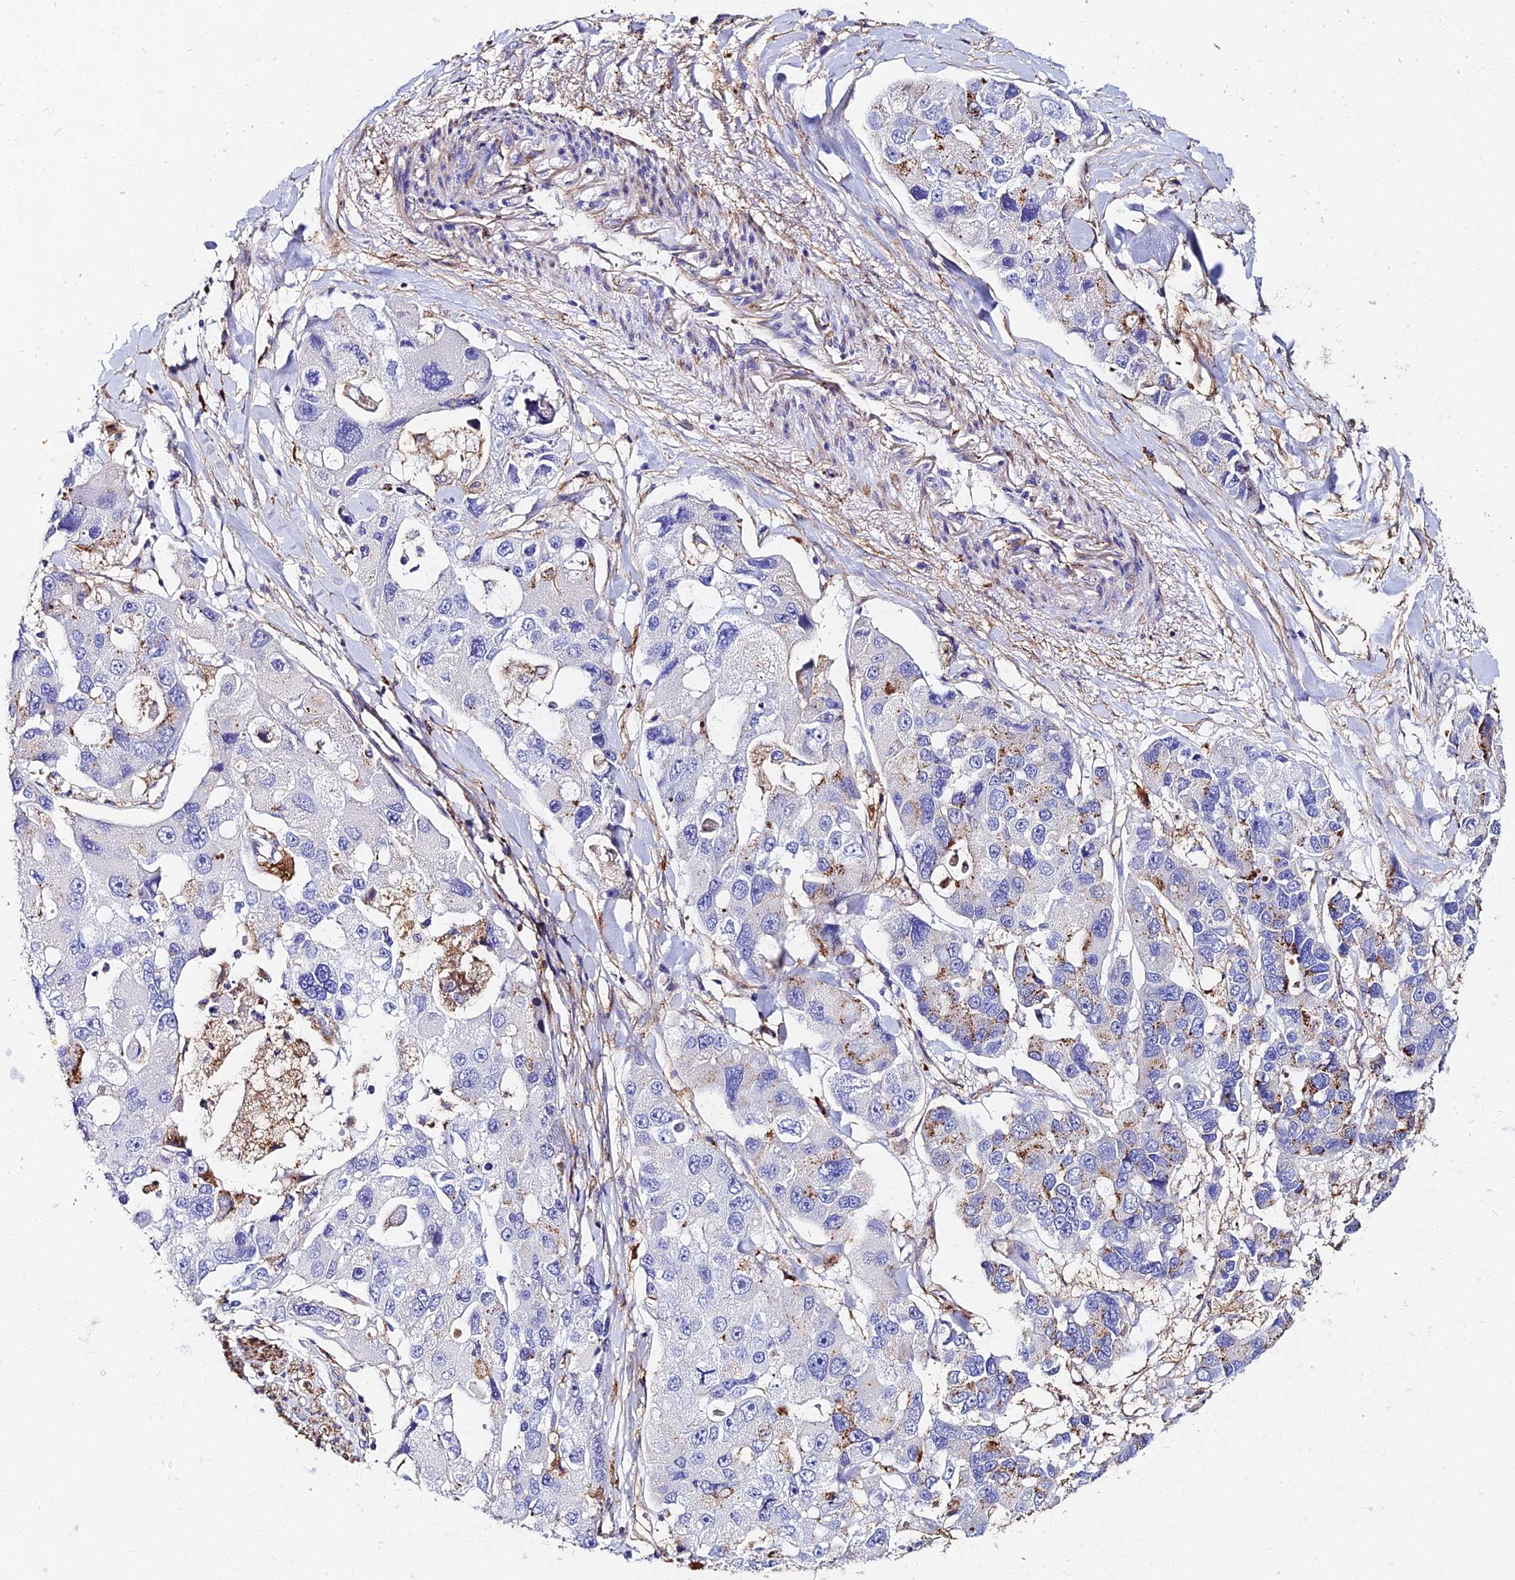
{"staining": {"intensity": "moderate", "quantity": "<25%", "location": "cytoplasmic/membranous"}, "tissue": "lung cancer", "cell_type": "Tumor cells", "image_type": "cancer", "snomed": [{"axis": "morphology", "description": "Adenocarcinoma, NOS"}, {"axis": "topography", "description": "Lung"}], "caption": "Brown immunohistochemical staining in human lung cancer displays moderate cytoplasmic/membranous staining in approximately <25% of tumor cells.", "gene": "C6", "patient": {"sex": "female", "age": 54}}